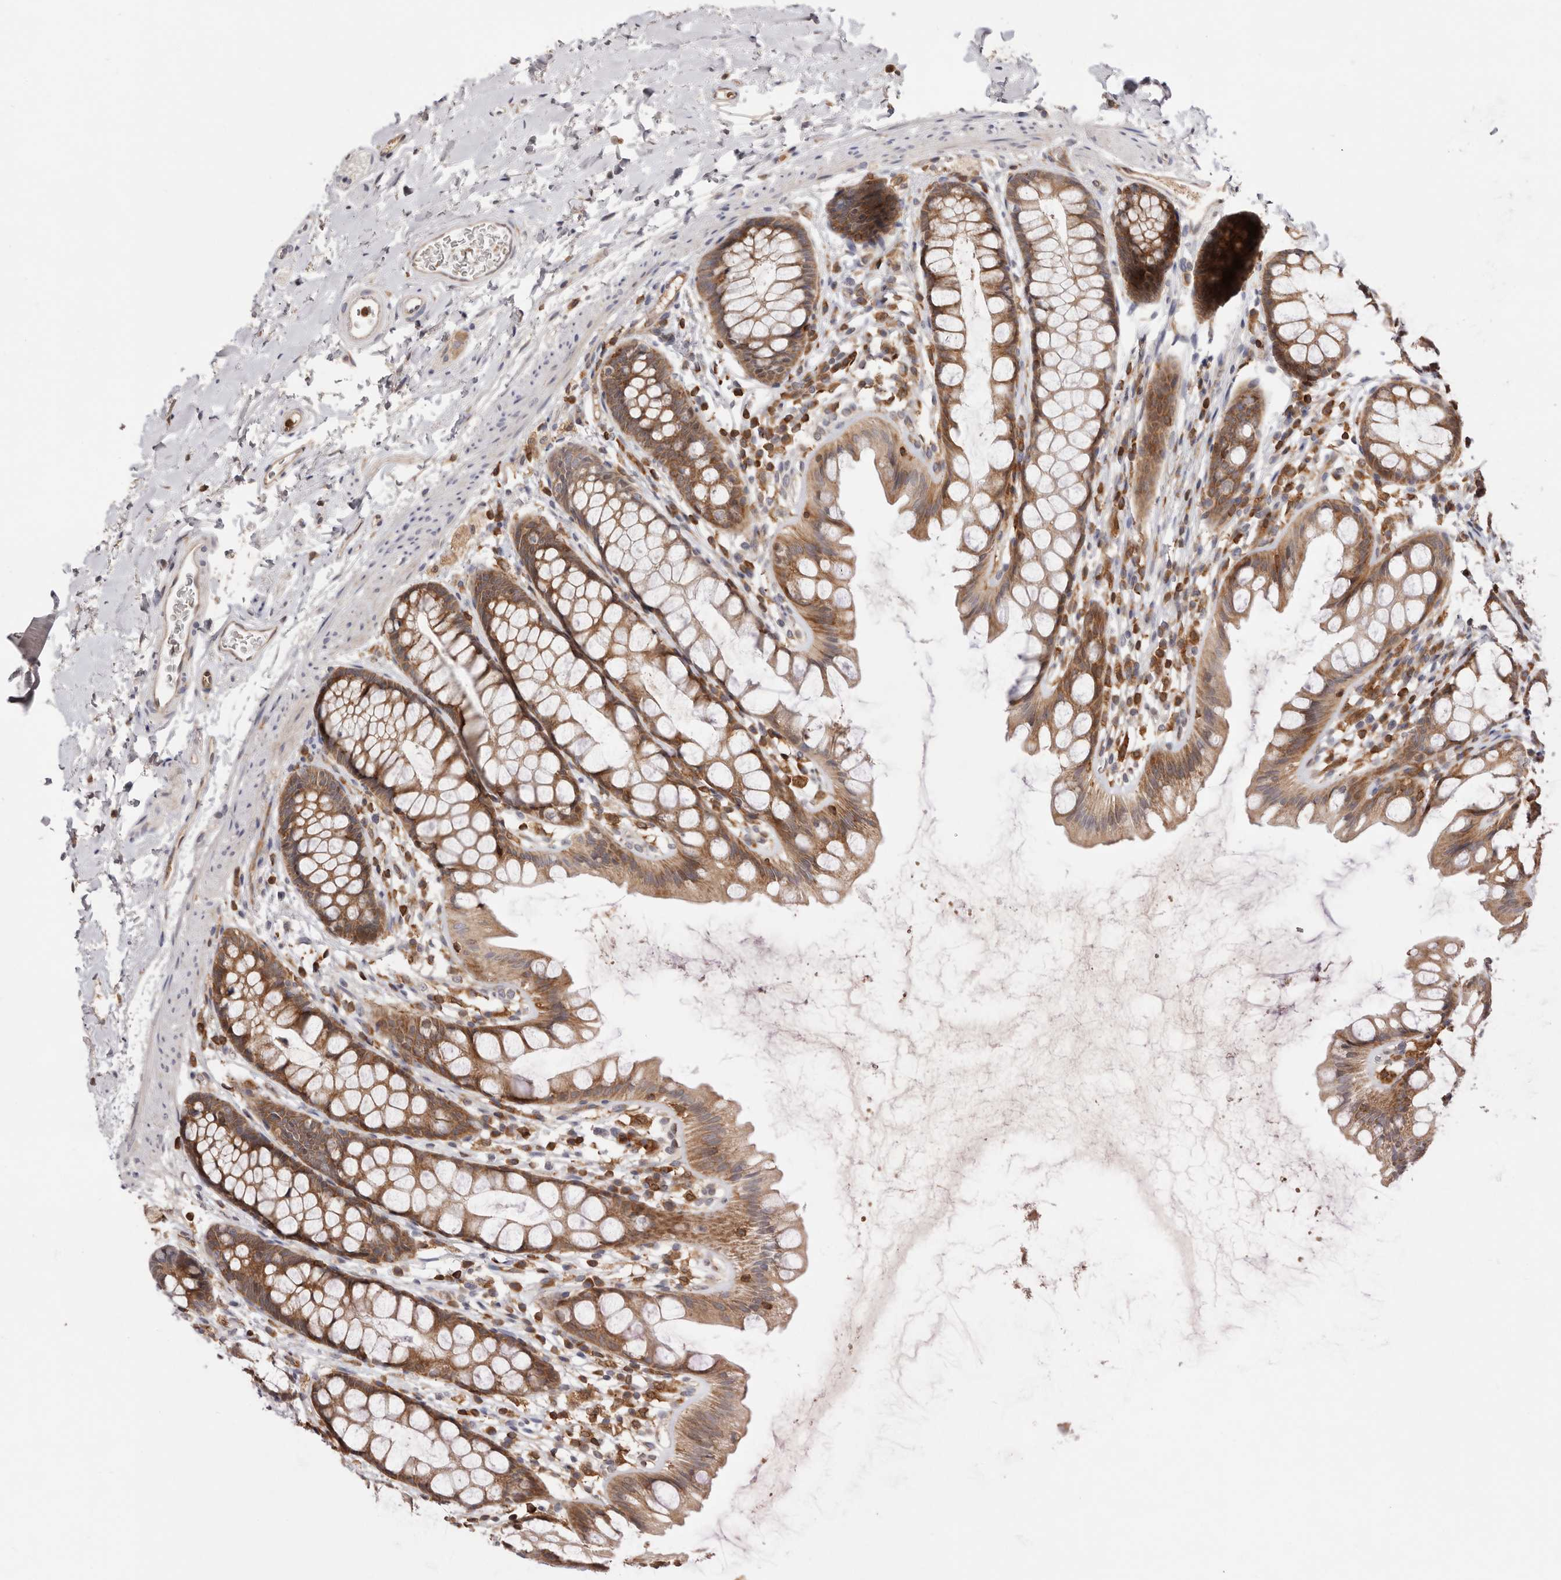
{"staining": {"intensity": "moderate", "quantity": ">75%", "location": "cytoplasmic/membranous"}, "tissue": "rectum", "cell_type": "Glandular cells", "image_type": "normal", "snomed": [{"axis": "morphology", "description": "Normal tissue, NOS"}, {"axis": "topography", "description": "Rectum"}], "caption": "A micrograph showing moderate cytoplasmic/membranous expression in about >75% of glandular cells in benign rectum, as visualized by brown immunohistochemical staining.", "gene": "RNF213", "patient": {"sex": "female", "age": 65}}